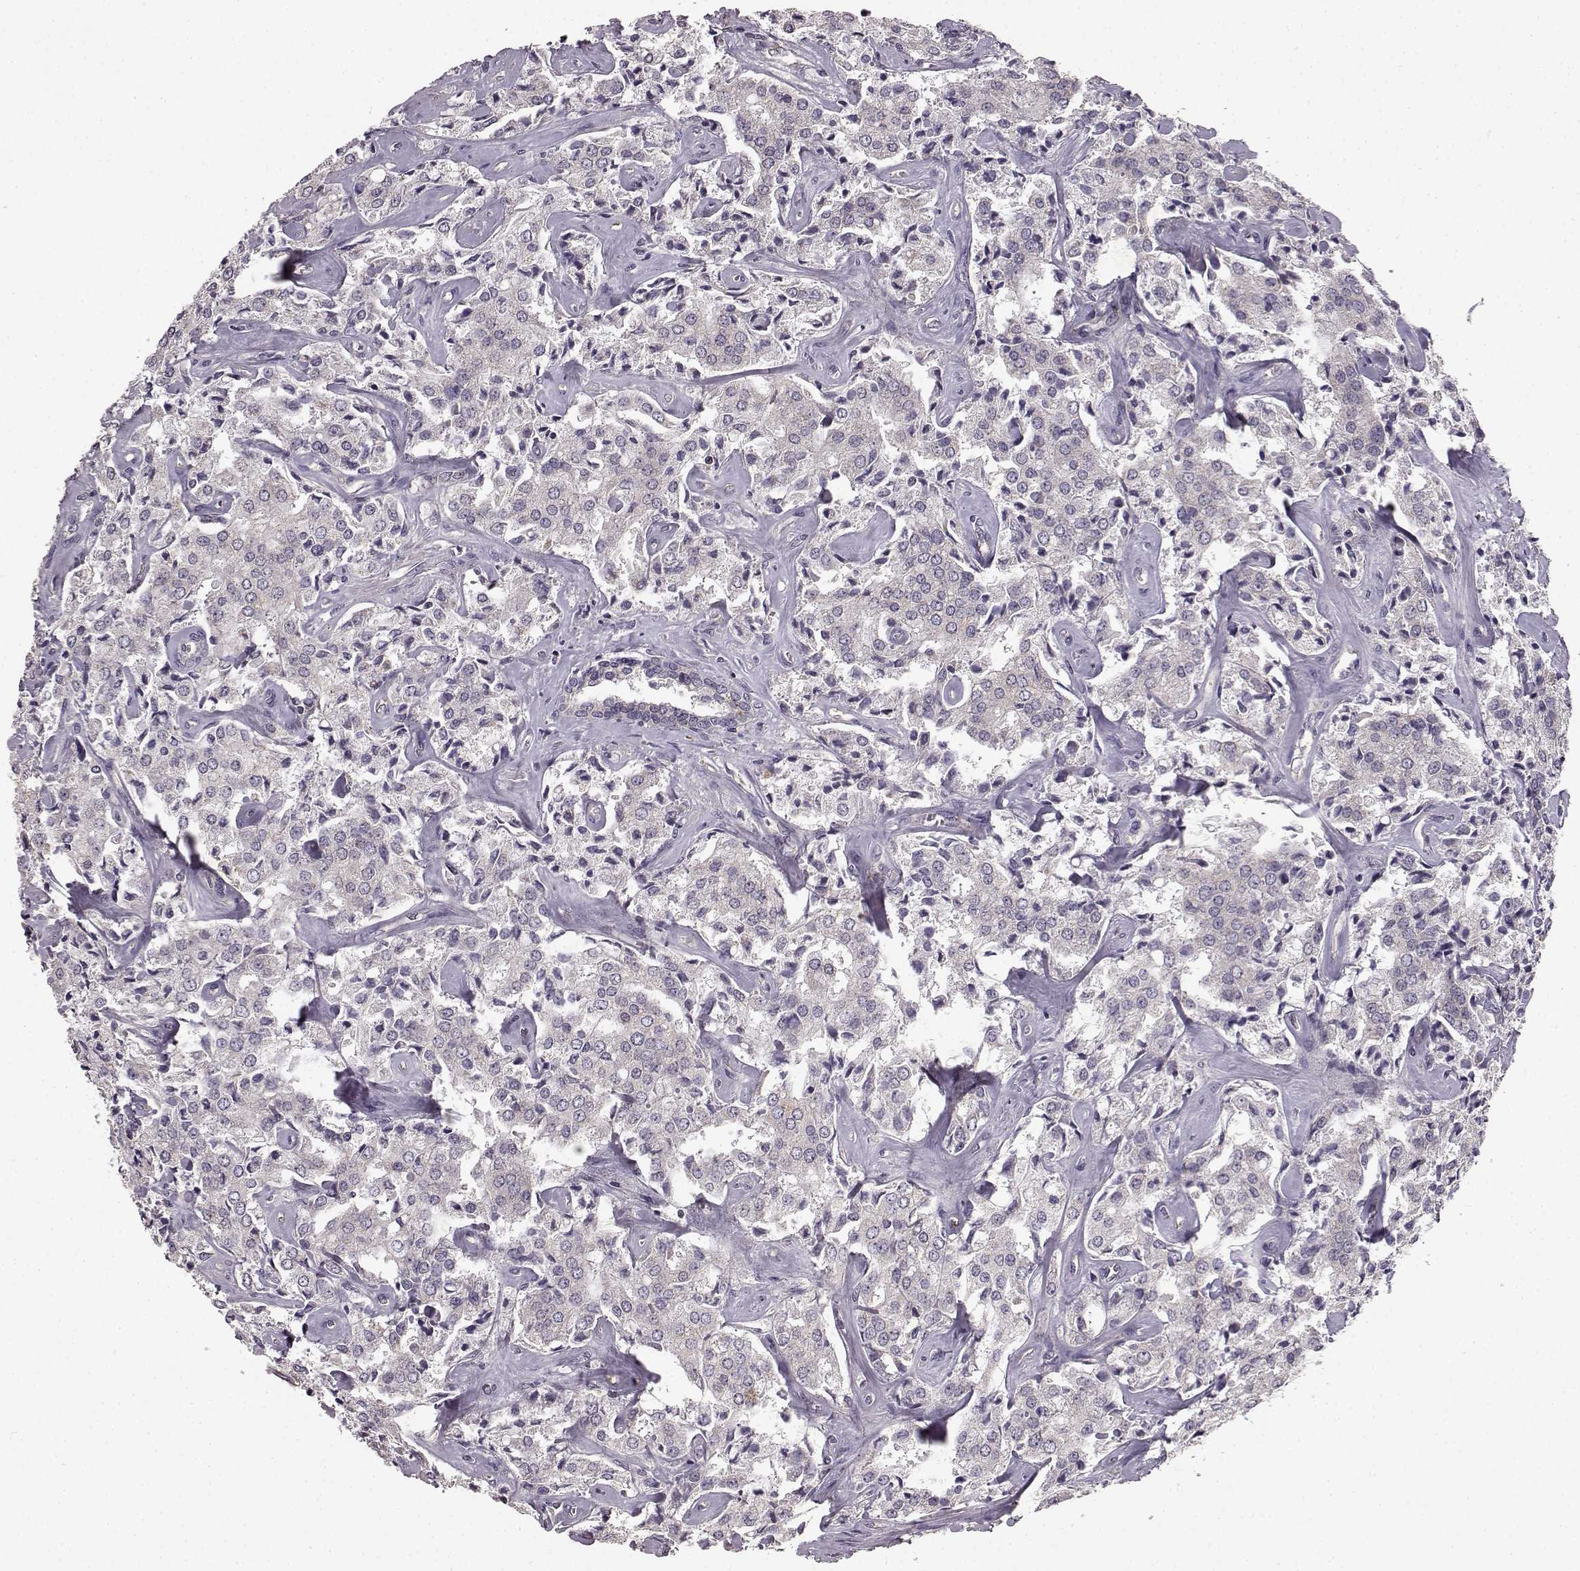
{"staining": {"intensity": "negative", "quantity": "none", "location": "none"}, "tissue": "prostate cancer", "cell_type": "Tumor cells", "image_type": "cancer", "snomed": [{"axis": "morphology", "description": "Adenocarcinoma, NOS"}, {"axis": "topography", "description": "Prostate"}], "caption": "Prostate adenocarcinoma was stained to show a protein in brown. There is no significant expression in tumor cells.", "gene": "ERBB3", "patient": {"sex": "male", "age": 66}}